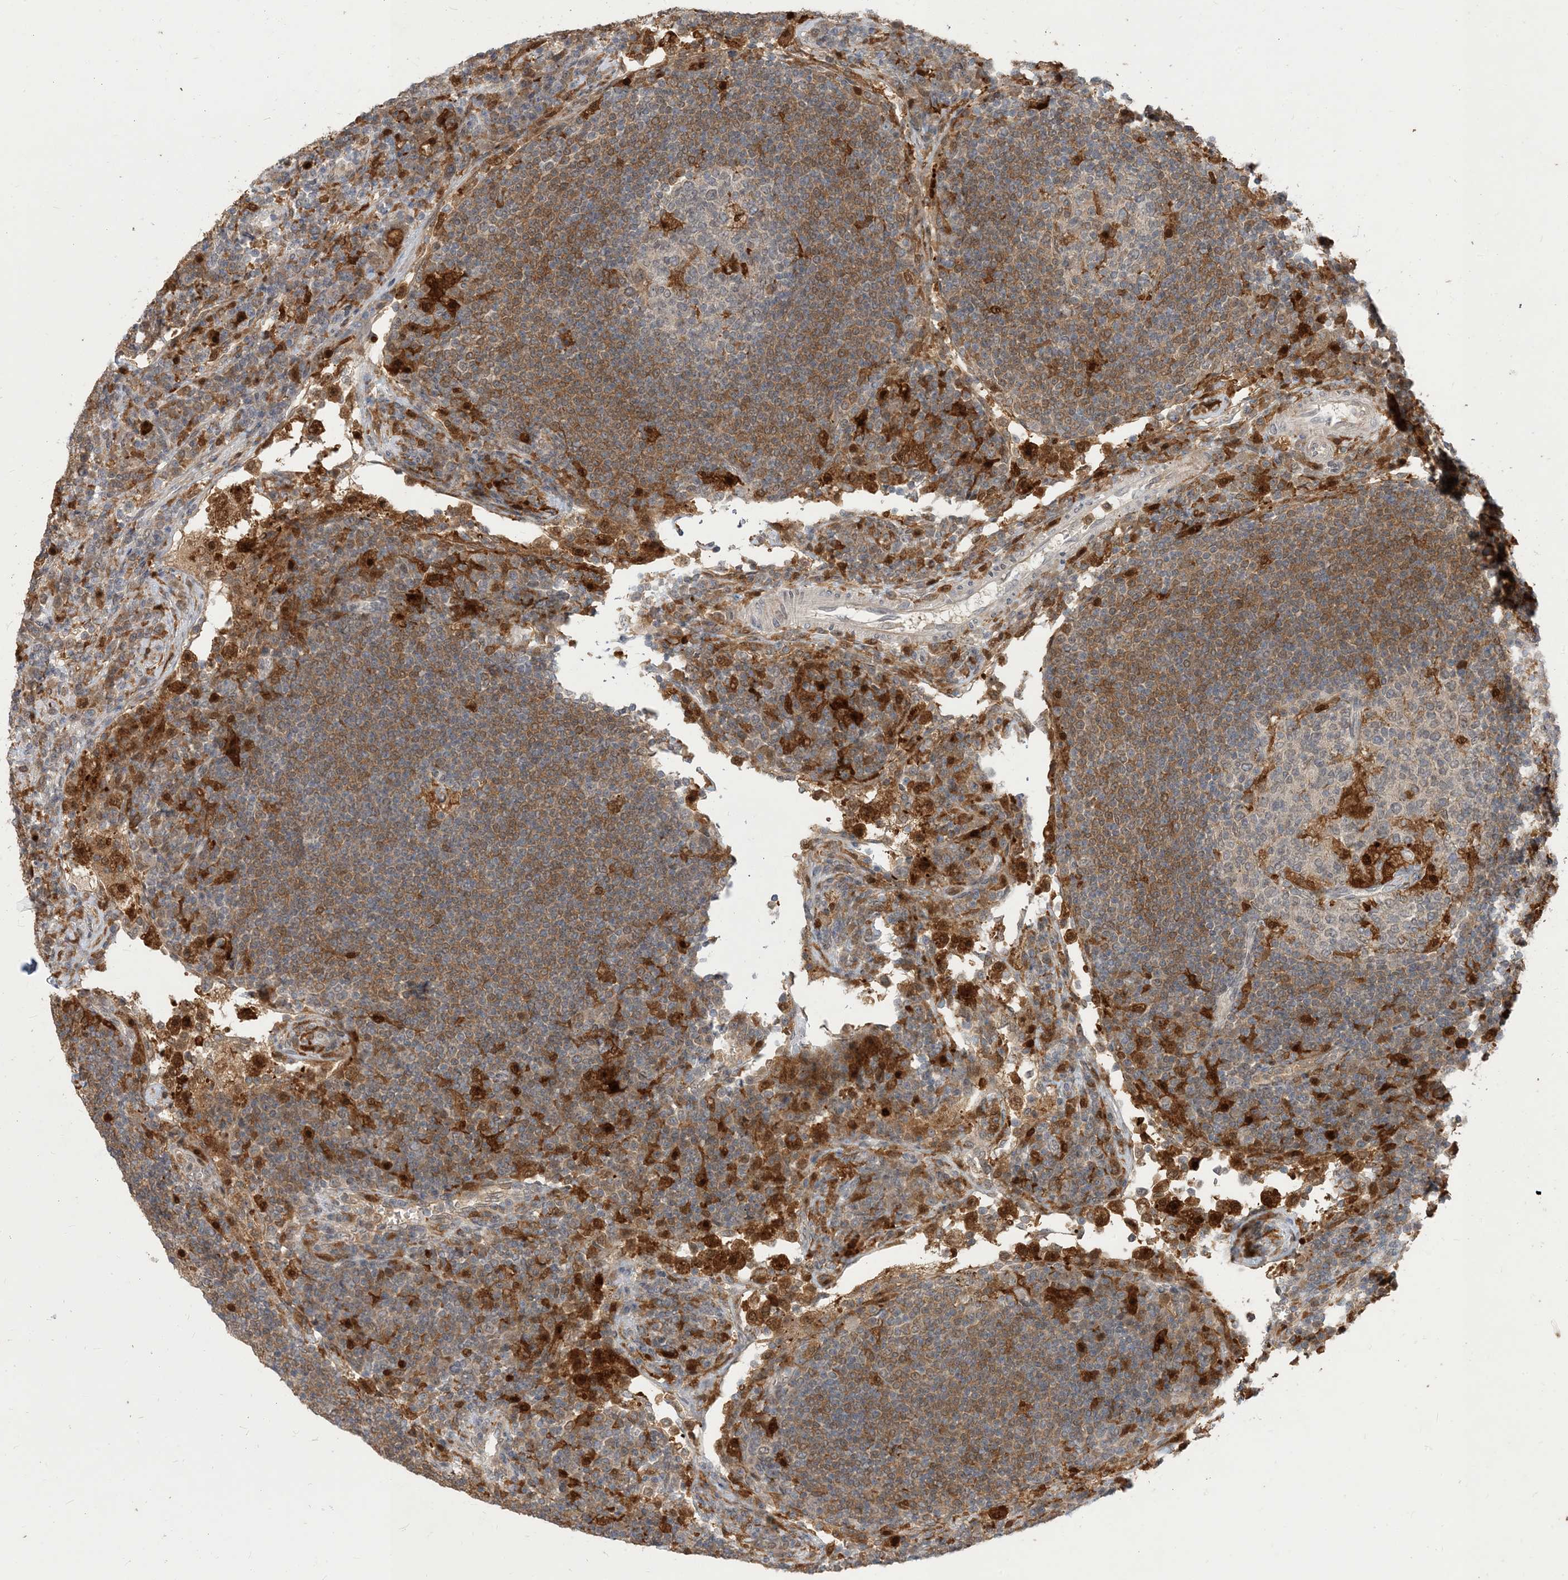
{"staining": {"intensity": "strong", "quantity": "<25%", "location": "cytoplasmic/membranous"}, "tissue": "lymph node", "cell_type": "Germinal center cells", "image_type": "normal", "snomed": [{"axis": "morphology", "description": "Normal tissue, NOS"}, {"axis": "topography", "description": "Lymph node"}], "caption": "An IHC image of benign tissue is shown. Protein staining in brown shows strong cytoplasmic/membranous positivity in lymph node within germinal center cells.", "gene": "NAGK", "patient": {"sex": "female", "age": 53}}